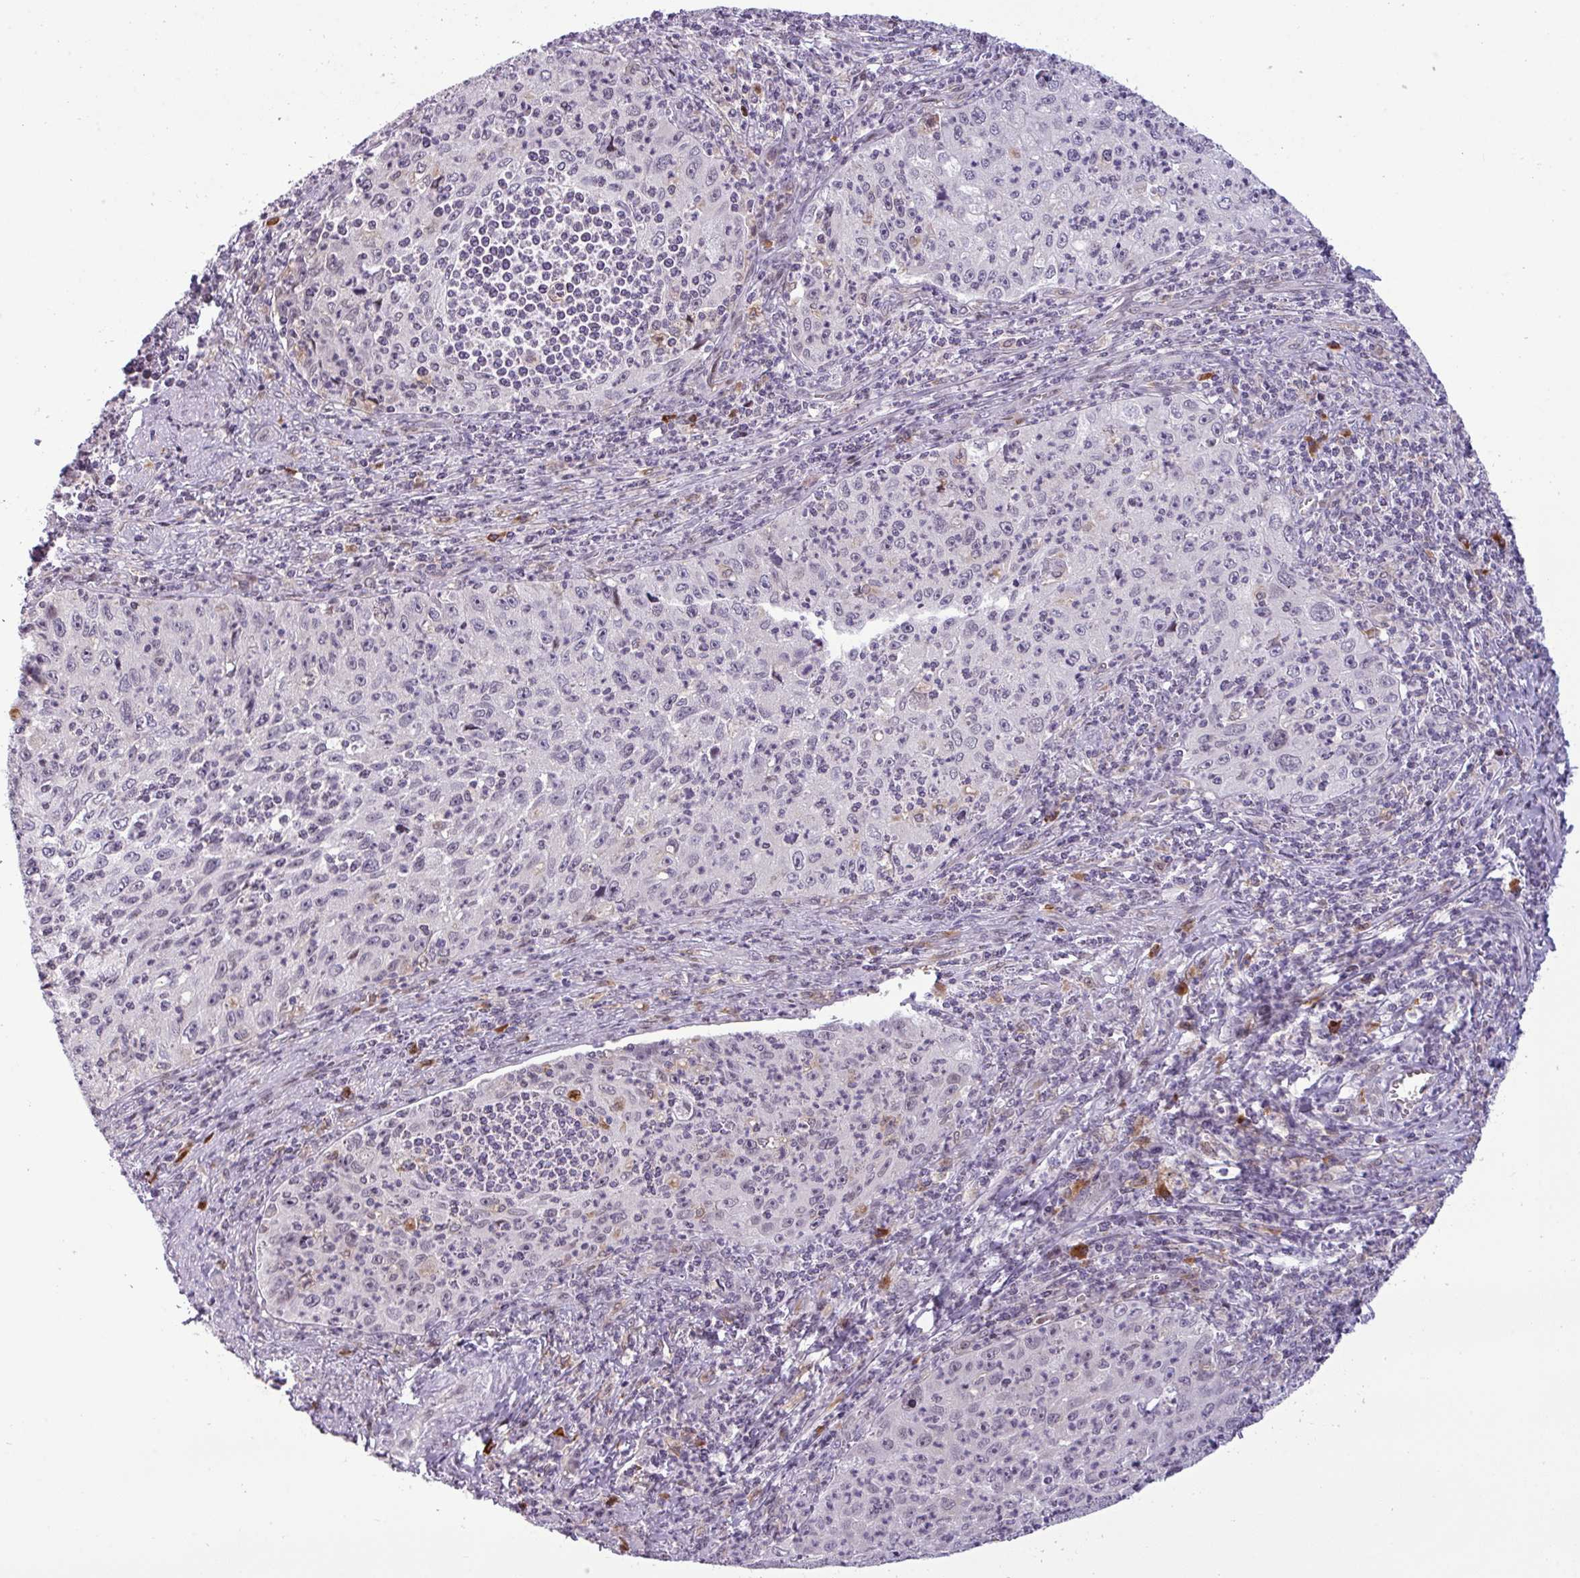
{"staining": {"intensity": "negative", "quantity": "none", "location": "none"}, "tissue": "cervical cancer", "cell_type": "Tumor cells", "image_type": "cancer", "snomed": [{"axis": "morphology", "description": "Squamous cell carcinoma, NOS"}, {"axis": "topography", "description": "Cervix"}], "caption": "A high-resolution histopathology image shows immunohistochemistry staining of cervical cancer (squamous cell carcinoma), which shows no significant positivity in tumor cells.", "gene": "SLC66A2", "patient": {"sex": "female", "age": 30}}